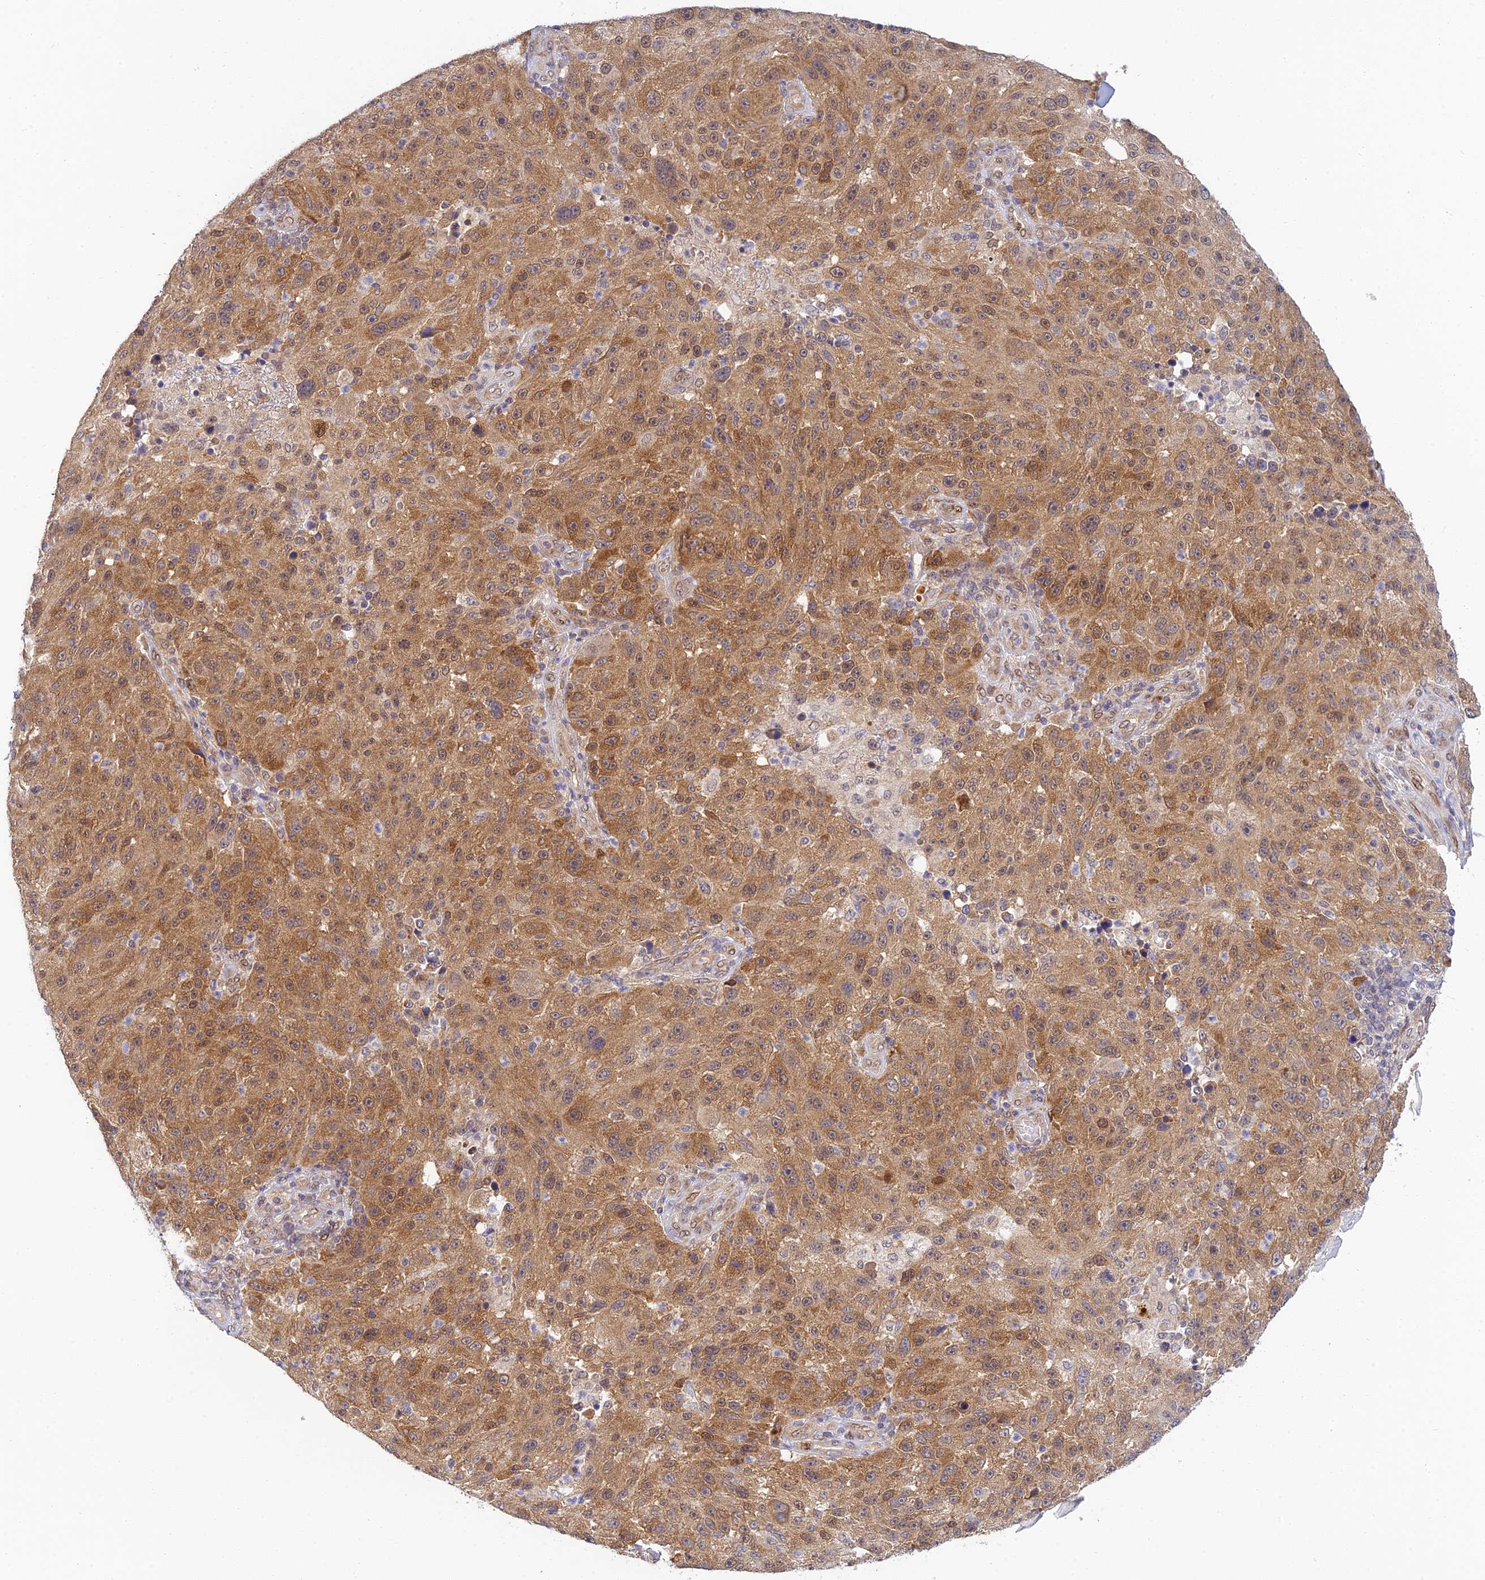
{"staining": {"intensity": "moderate", "quantity": ">75%", "location": "cytoplasmic/membranous,nuclear"}, "tissue": "melanoma", "cell_type": "Tumor cells", "image_type": "cancer", "snomed": [{"axis": "morphology", "description": "Malignant melanoma, NOS"}, {"axis": "topography", "description": "Skin"}], "caption": "DAB (3,3'-diaminobenzidine) immunohistochemical staining of melanoma reveals moderate cytoplasmic/membranous and nuclear protein positivity in approximately >75% of tumor cells.", "gene": "SKIC8", "patient": {"sex": "male", "age": 53}}